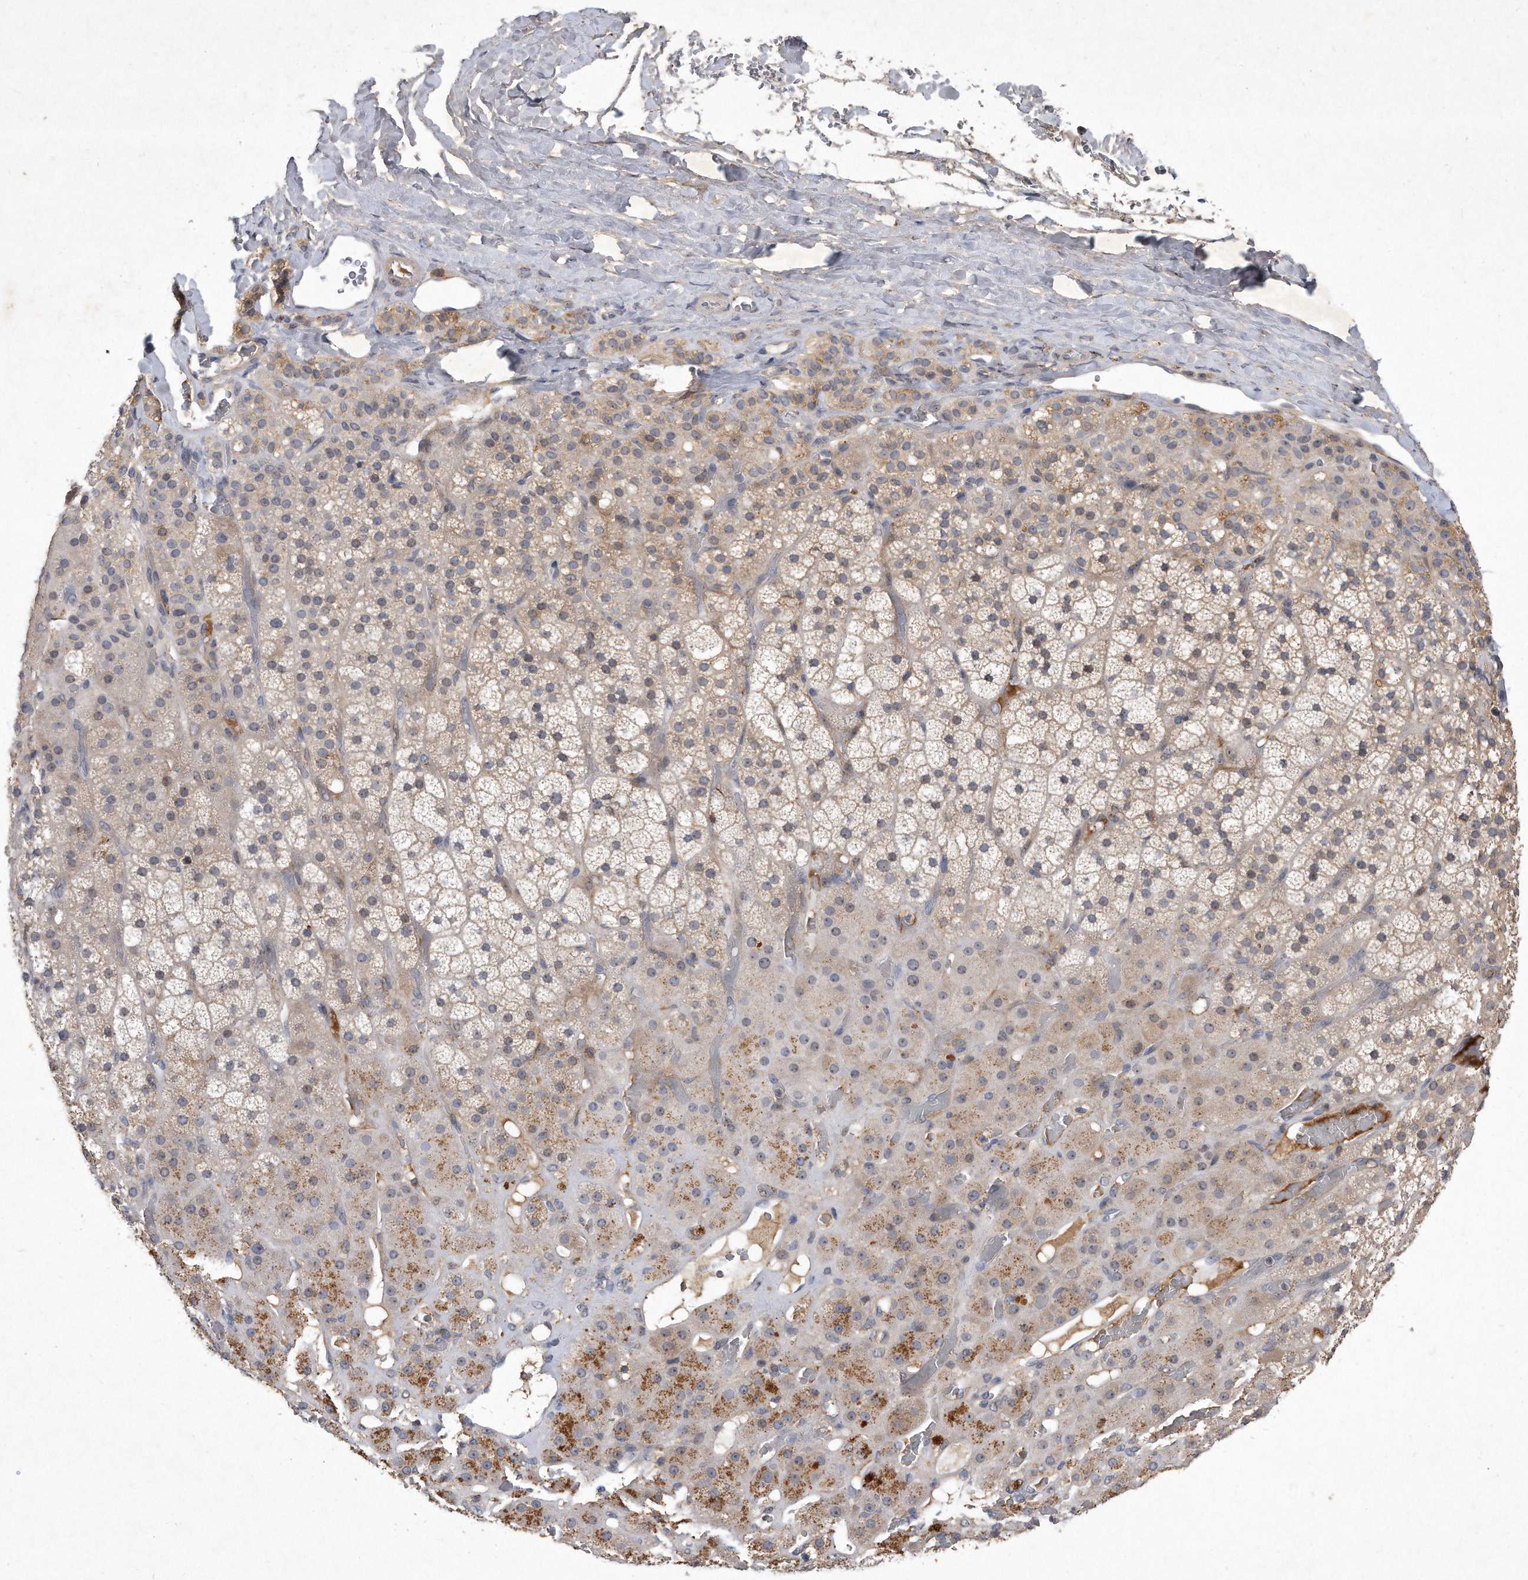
{"staining": {"intensity": "moderate", "quantity": "<25%", "location": "cytoplasmic/membranous"}, "tissue": "adrenal gland", "cell_type": "Glandular cells", "image_type": "normal", "snomed": [{"axis": "morphology", "description": "Normal tissue, NOS"}, {"axis": "topography", "description": "Adrenal gland"}], "caption": "Protein analysis of normal adrenal gland exhibits moderate cytoplasmic/membranous expression in approximately <25% of glandular cells.", "gene": "PGBD2", "patient": {"sex": "male", "age": 57}}